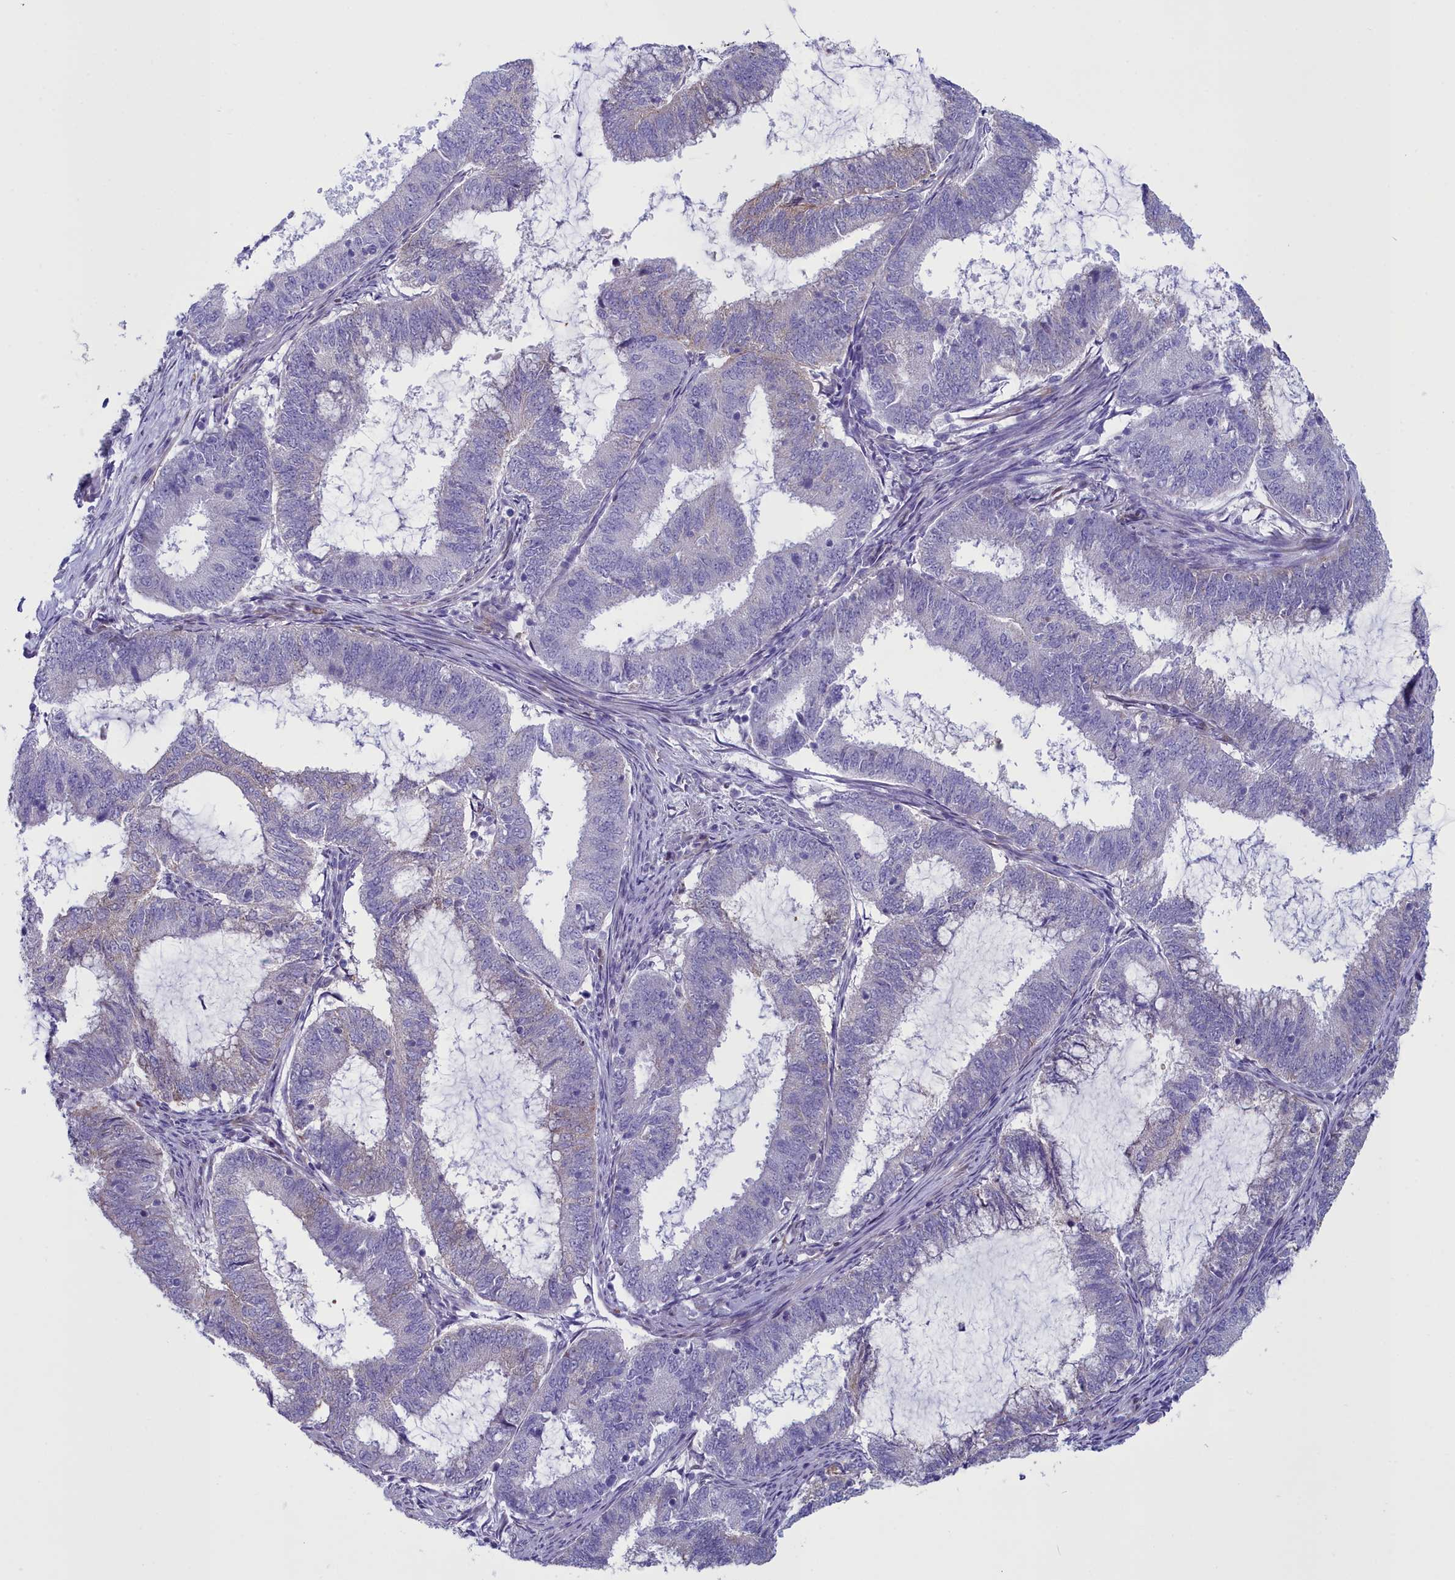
{"staining": {"intensity": "negative", "quantity": "none", "location": "none"}, "tissue": "endometrial cancer", "cell_type": "Tumor cells", "image_type": "cancer", "snomed": [{"axis": "morphology", "description": "Adenocarcinoma, NOS"}, {"axis": "topography", "description": "Endometrium"}], "caption": "DAB immunohistochemical staining of endometrial adenocarcinoma displays no significant expression in tumor cells.", "gene": "PPP1R14A", "patient": {"sex": "female", "age": 51}}